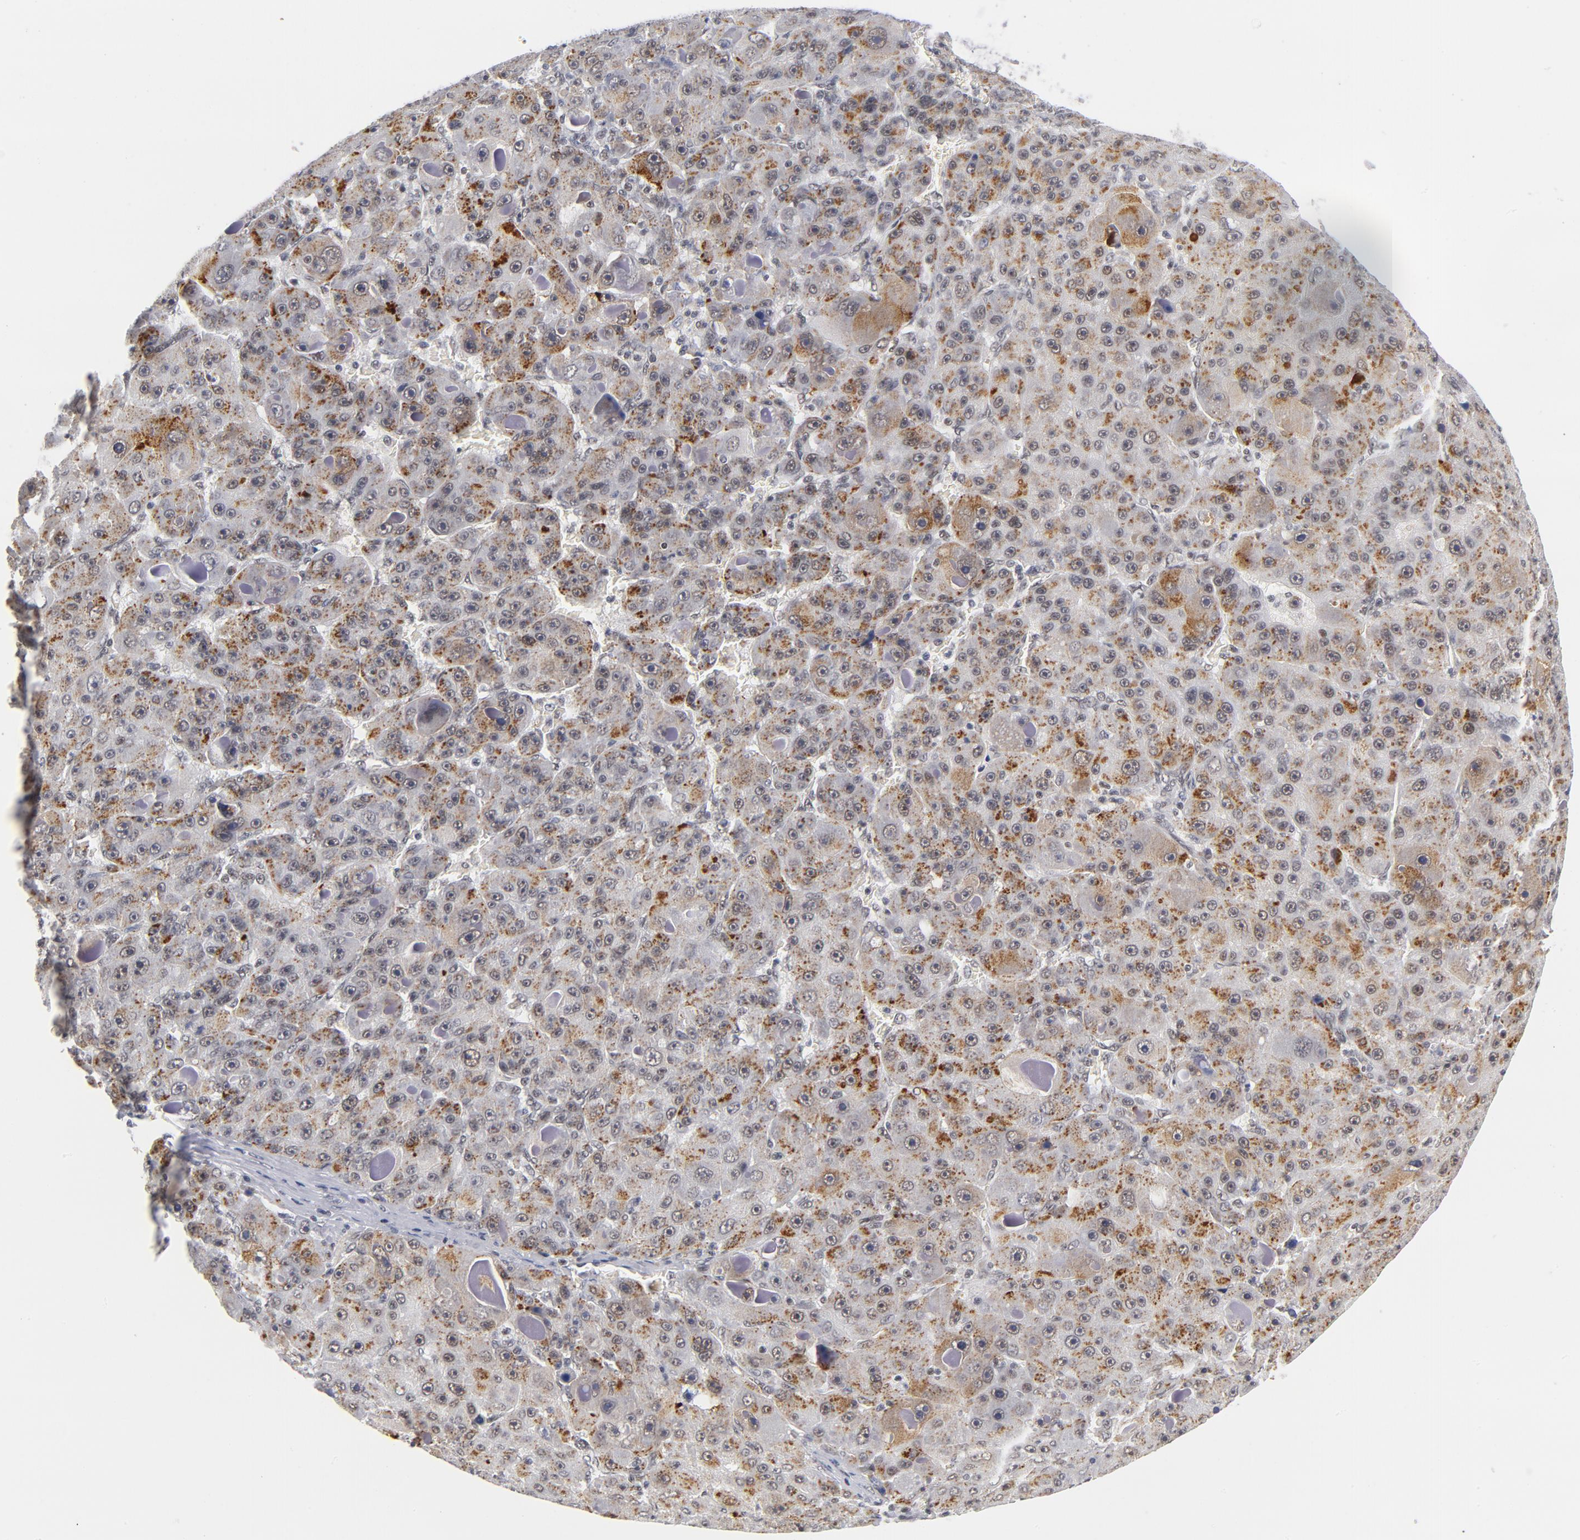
{"staining": {"intensity": "strong", "quantity": "25%-75%", "location": "cytoplasmic/membranous"}, "tissue": "liver cancer", "cell_type": "Tumor cells", "image_type": "cancer", "snomed": [{"axis": "morphology", "description": "Carcinoma, Hepatocellular, NOS"}, {"axis": "topography", "description": "Liver"}], "caption": "Immunohistochemistry (IHC) photomicrograph of neoplastic tissue: human hepatocellular carcinoma (liver) stained using IHC shows high levels of strong protein expression localized specifically in the cytoplasmic/membranous of tumor cells, appearing as a cytoplasmic/membranous brown color.", "gene": "BAP1", "patient": {"sex": "male", "age": 76}}